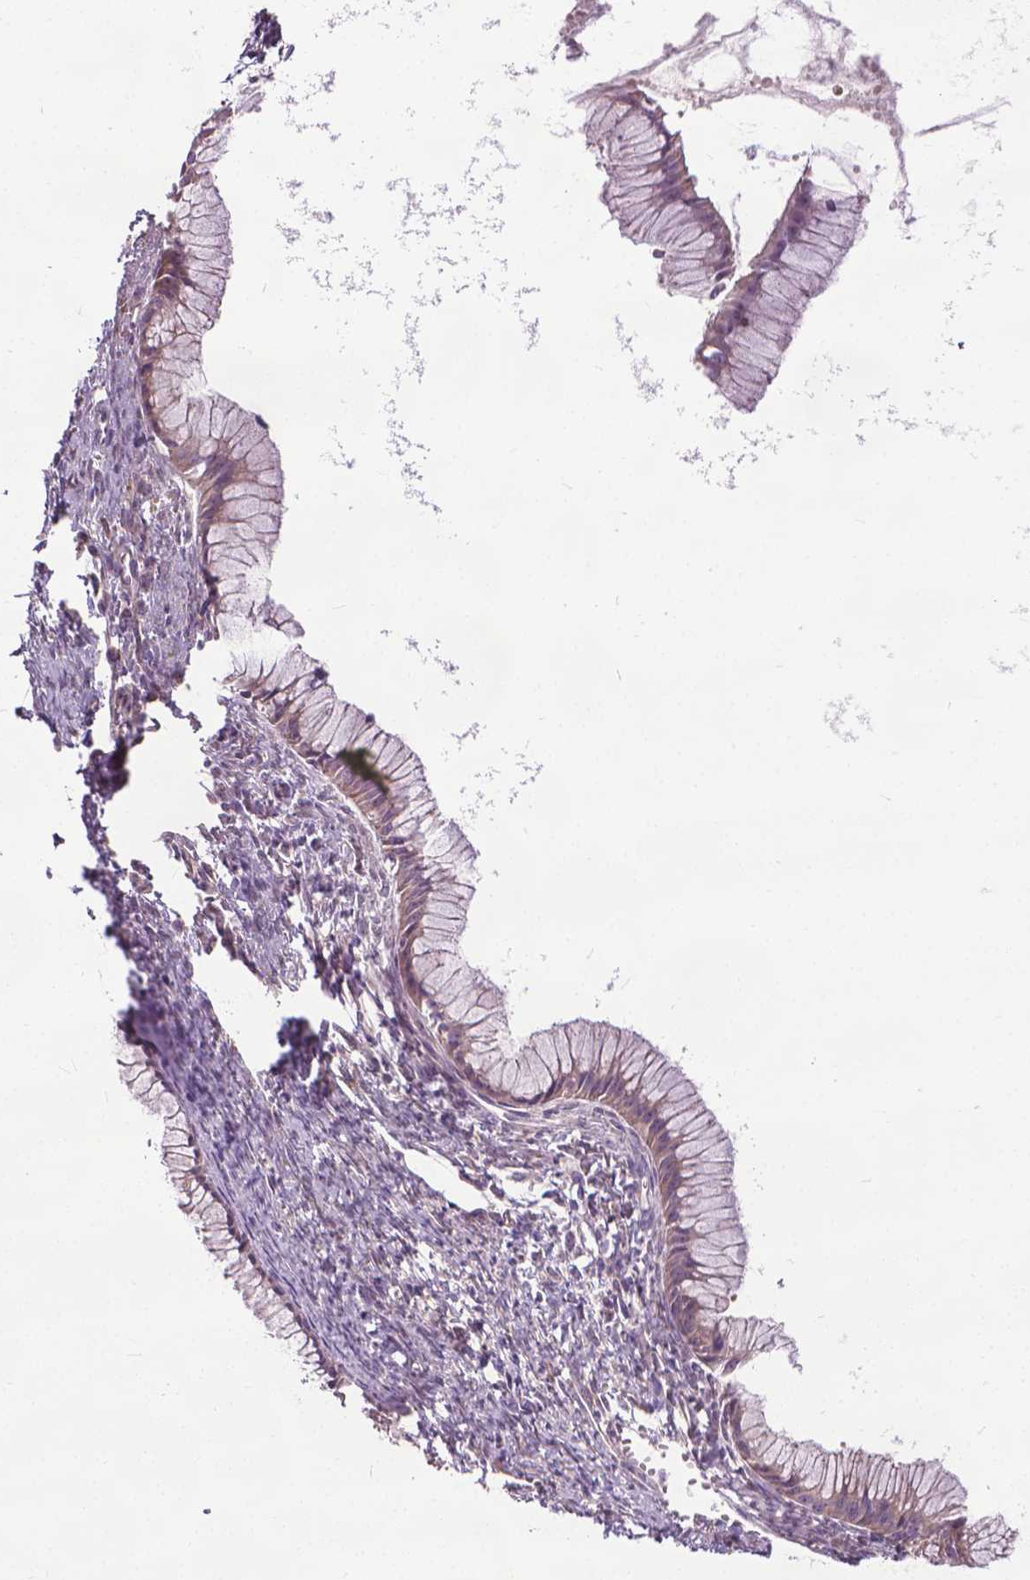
{"staining": {"intensity": "weak", "quantity": "25%-75%", "location": "cytoplasmic/membranous"}, "tissue": "ovarian cancer", "cell_type": "Tumor cells", "image_type": "cancer", "snomed": [{"axis": "morphology", "description": "Cystadenocarcinoma, mucinous, NOS"}, {"axis": "topography", "description": "Ovary"}], "caption": "Immunohistochemical staining of human ovarian cancer demonstrates low levels of weak cytoplasmic/membranous protein staining in about 25%-75% of tumor cells.", "gene": "NUDT1", "patient": {"sex": "female", "age": 41}}